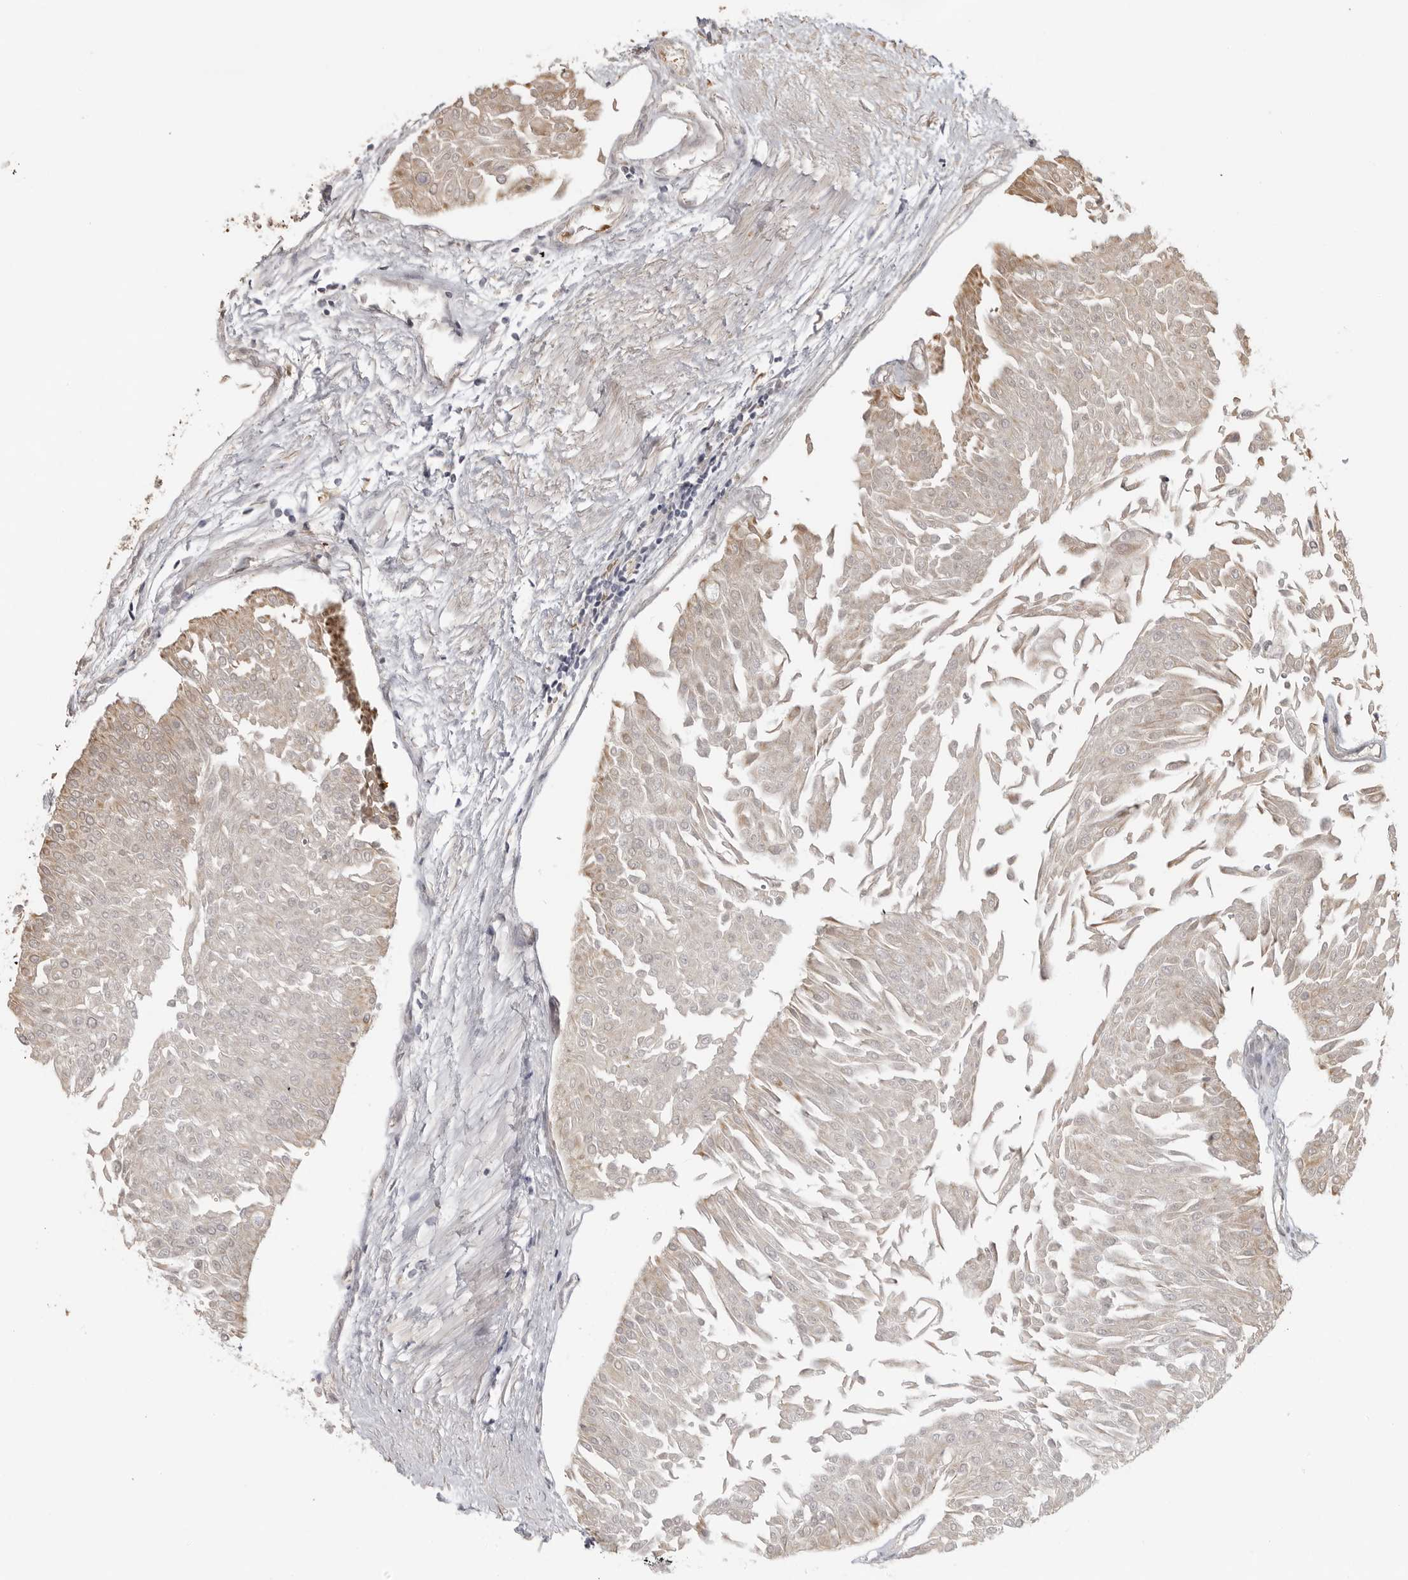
{"staining": {"intensity": "weak", "quantity": "<25%", "location": "cytoplasmic/membranous"}, "tissue": "urothelial cancer", "cell_type": "Tumor cells", "image_type": "cancer", "snomed": [{"axis": "morphology", "description": "Urothelial carcinoma, Low grade"}, {"axis": "topography", "description": "Urinary bladder"}], "caption": "Tumor cells show no significant protein positivity in urothelial carcinoma (low-grade).", "gene": "IDO1", "patient": {"sex": "male", "age": 67}}